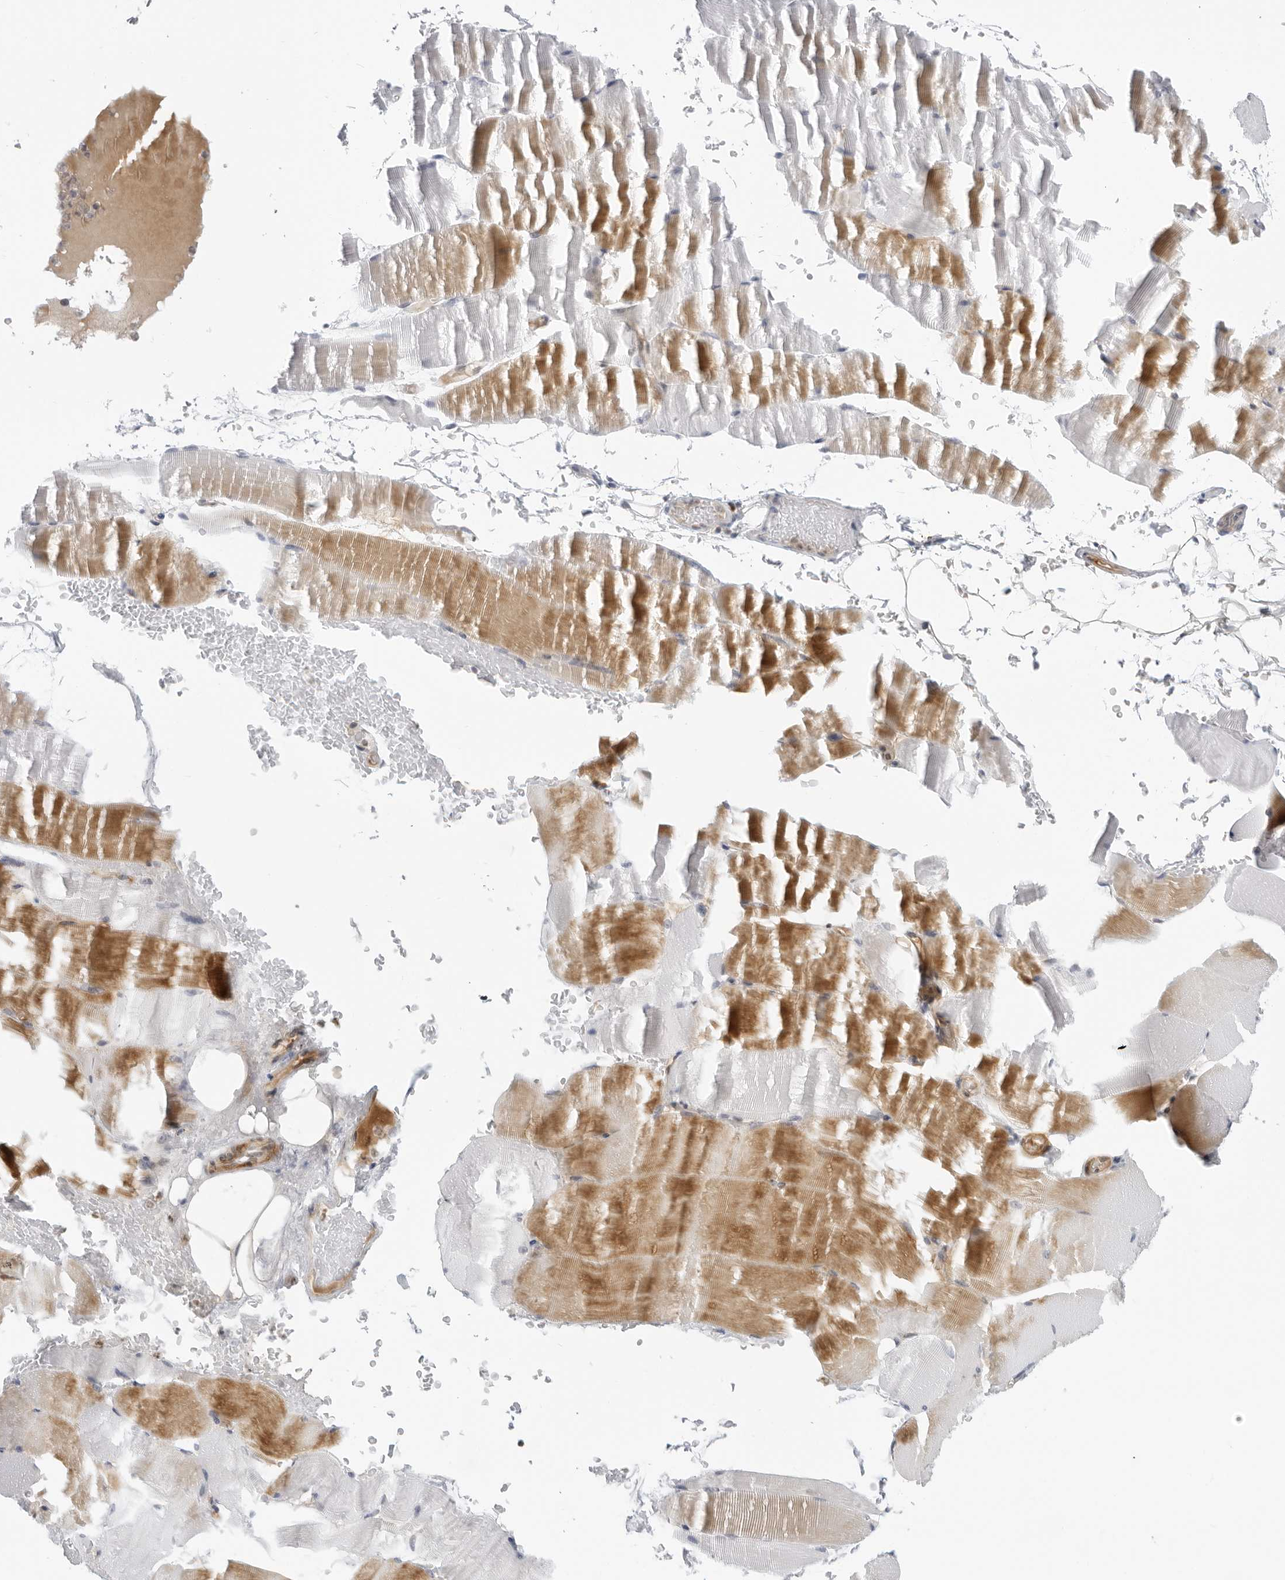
{"staining": {"intensity": "moderate", "quantity": "25%-75%", "location": "cytoplasmic/membranous"}, "tissue": "skeletal muscle", "cell_type": "Myocytes", "image_type": "normal", "snomed": [{"axis": "morphology", "description": "Normal tissue, NOS"}, {"axis": "topography", "description": "Skeletal muscle"}, {"axis": "topography", "description": "Parathyroid gland"}], "caption": "Moderate cytoplasmic/membranous staining for a protein is seen in approximately 25%-75% of myocytes of normal skeletal muscle using immunohistochemistry.", "gene": "SUGCT", "patient": {"sex": "female", "age": 37}}